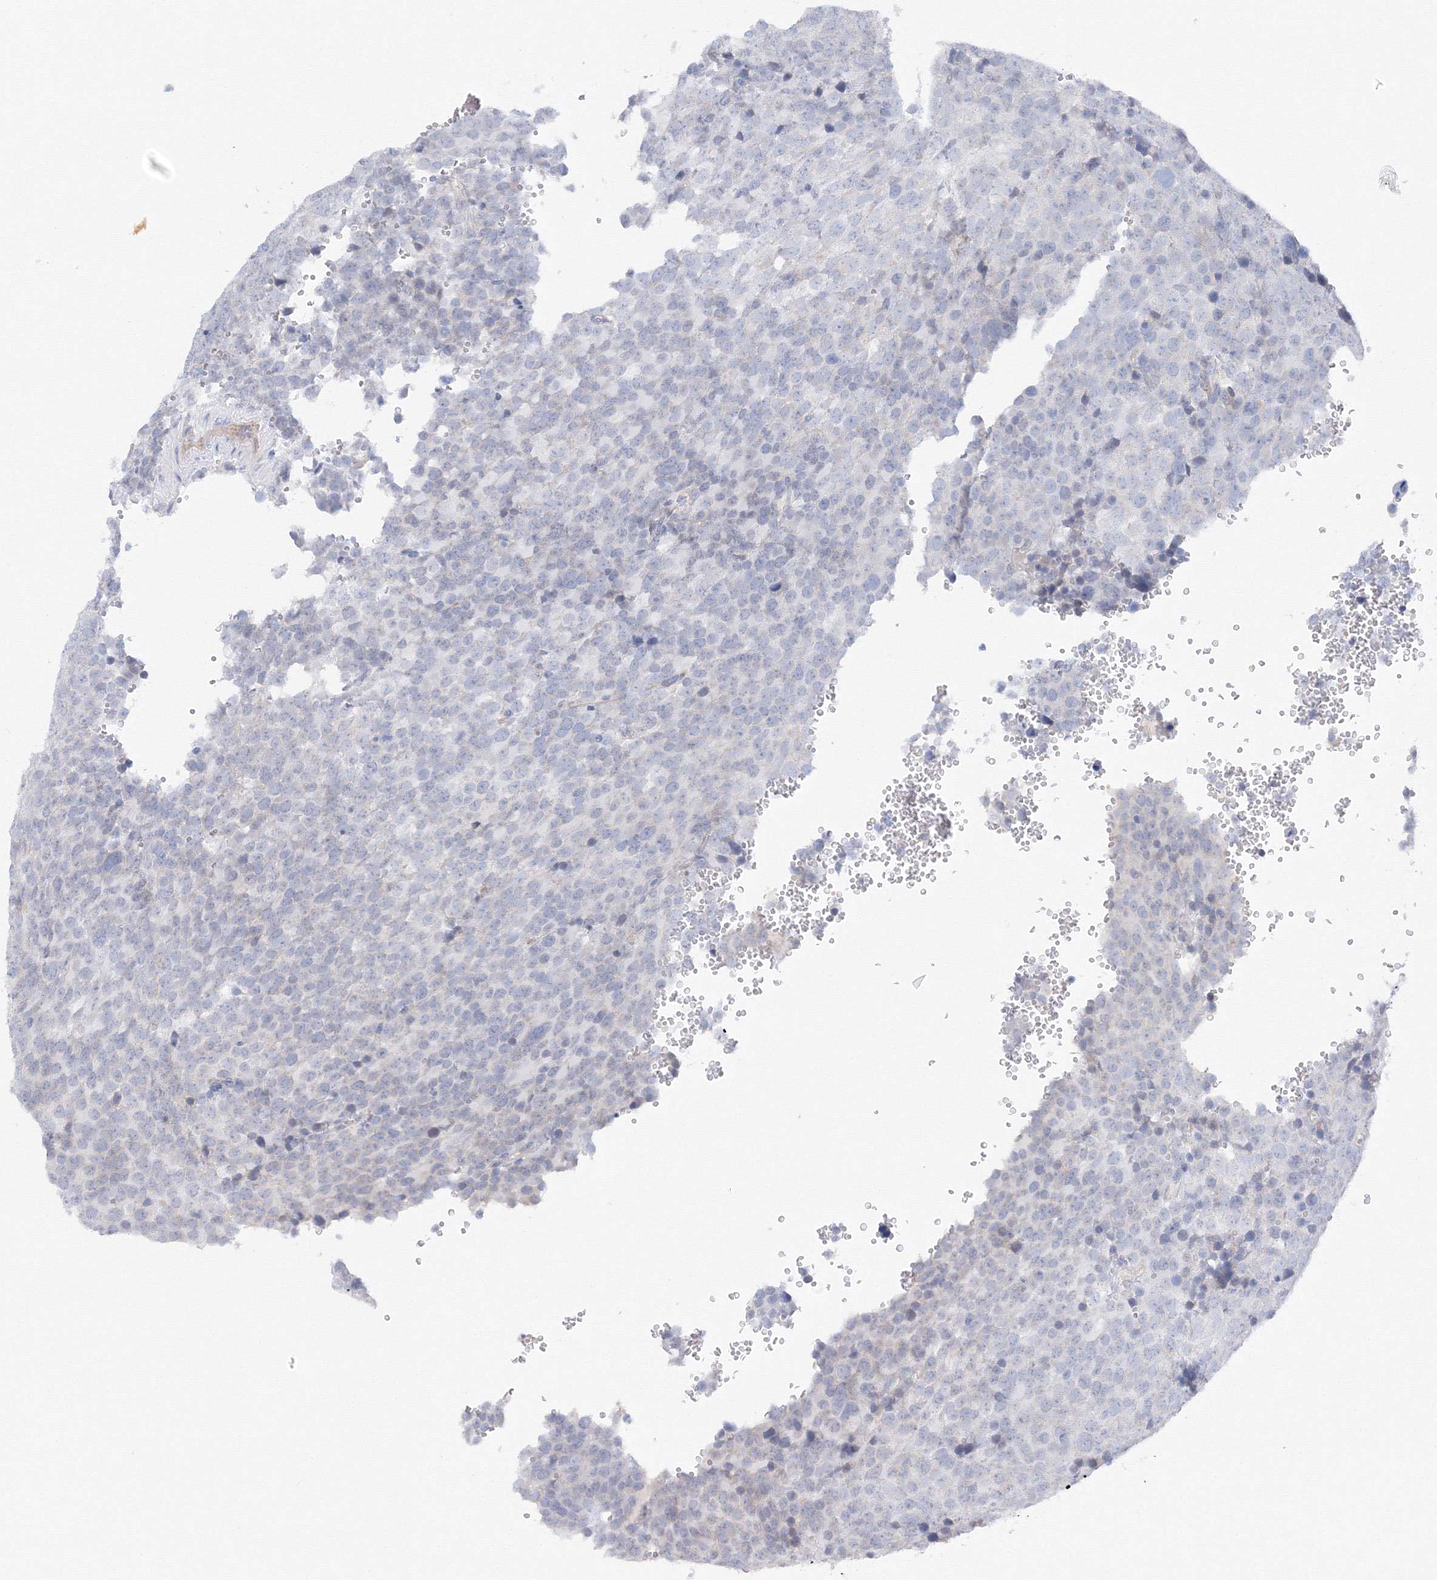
{"staining": {"intensity": "negative", "quantity": "none", "location": "none"}, "tissue": "testis cancer", "cell_type": "Tumor cells", "image_type": "cancer", "snomed": [{"axis": "morphology", "description": "Seminoma, NOS"}, {"axis": "topography", "description": "Testis"}], "caption": "Tumor cells are negative for protein expression in human testis seminoma.", "gene": "TAMM41", "patient": {"sex": "male", "age": 71}}